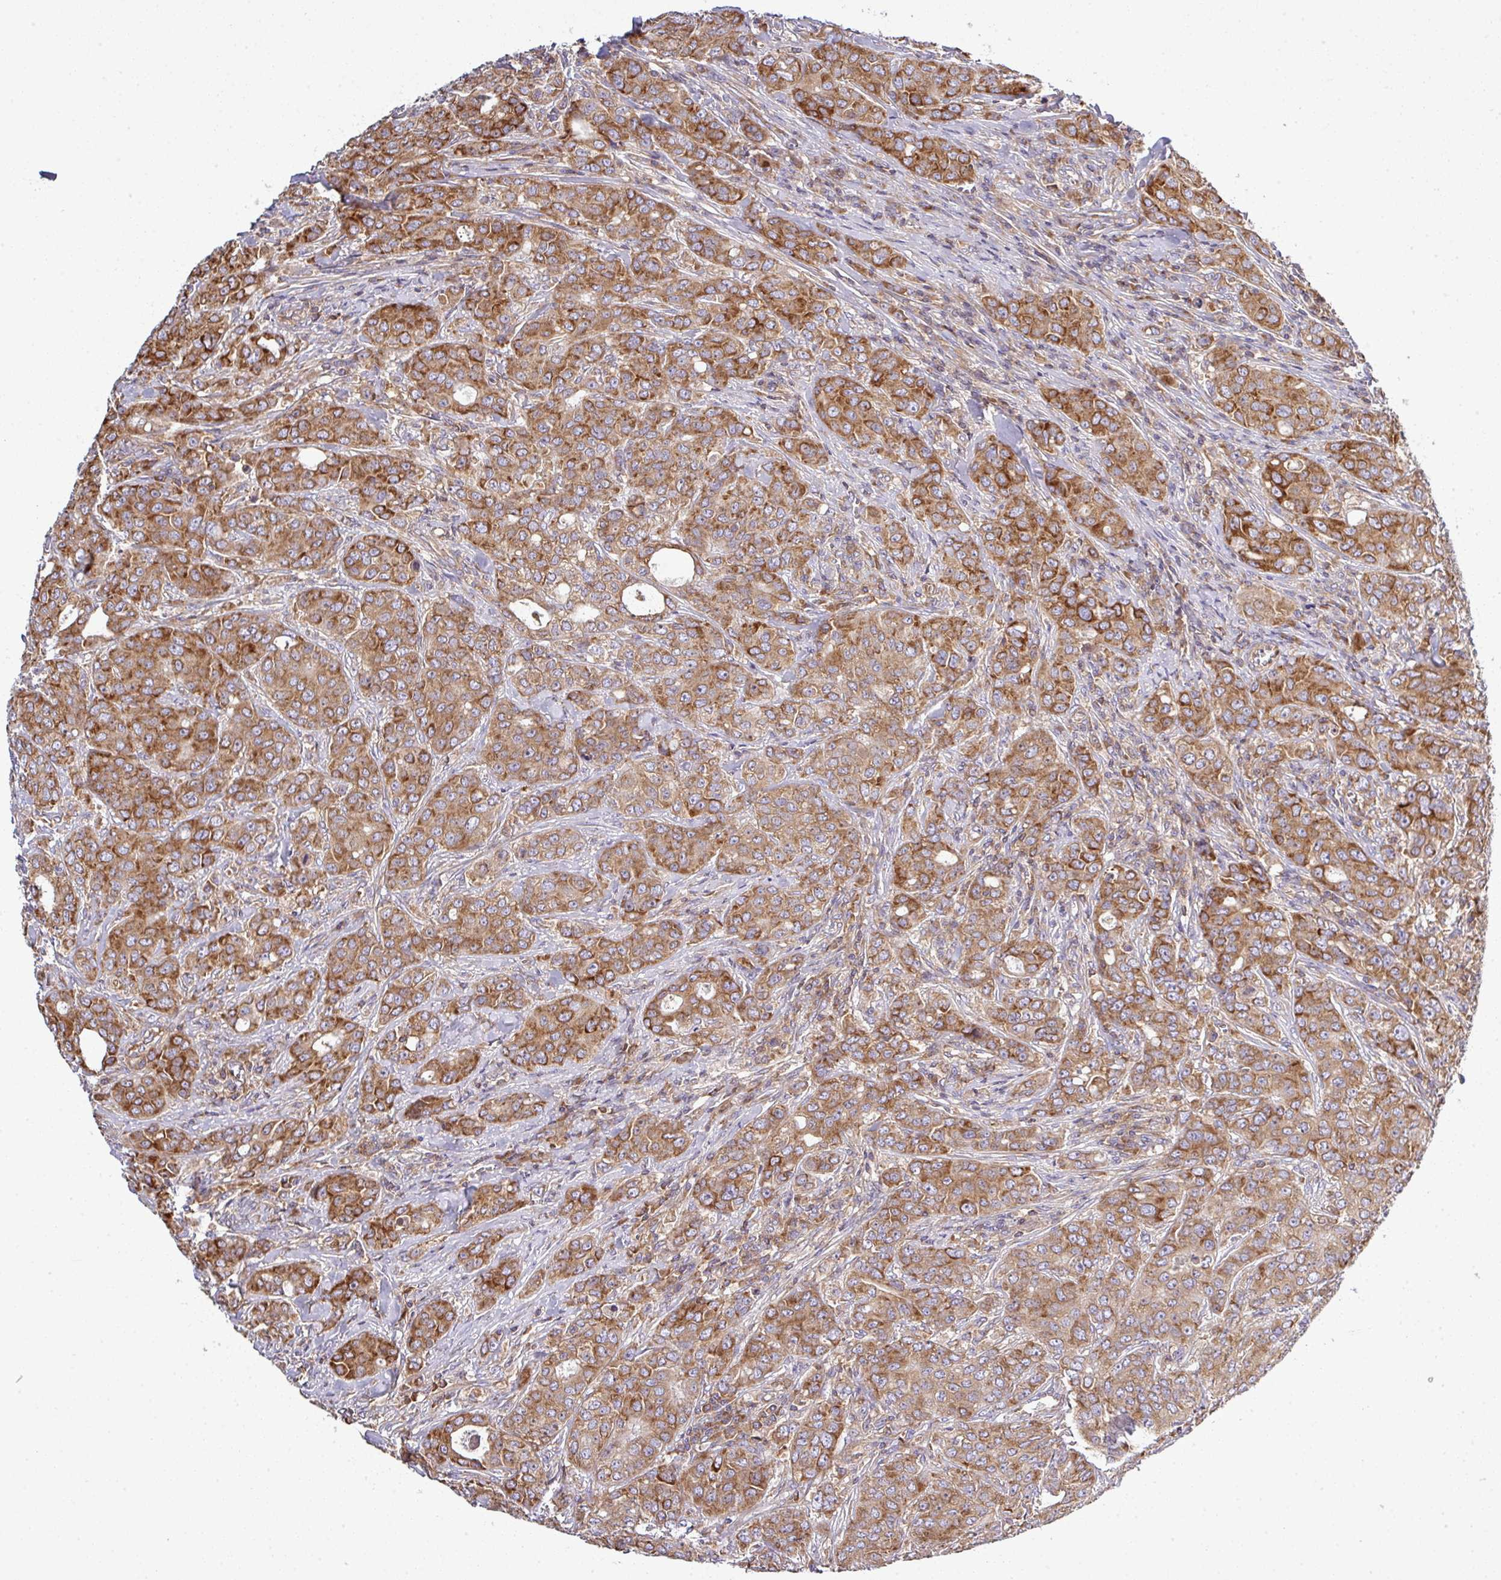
{"staining": {"intensity": "moderate", "quantity": ">75%", "location": "cytoplasmic/membranous"}, "tissue": "breast cancer", "cell_type": "Tumor cells", "image_type": "cancer", "snomed": [{"axis": "morphology", "description": "Duct carcinoma"}, {"axis": "topography", "description": "Breast"}], "caption": "The micrograph demonstrates staining of breast invasive ductal carcinoma, revealing moderate cytoplasmic/membranous protein expression (brown color) within tumor cells. The protein is stained brown, and the nuclei are stained in blue (DAB IHC with brightfield microscopy, high magnification).", "gene": "LRRC74B", "patient": {"sex": "female", "age": 43}}